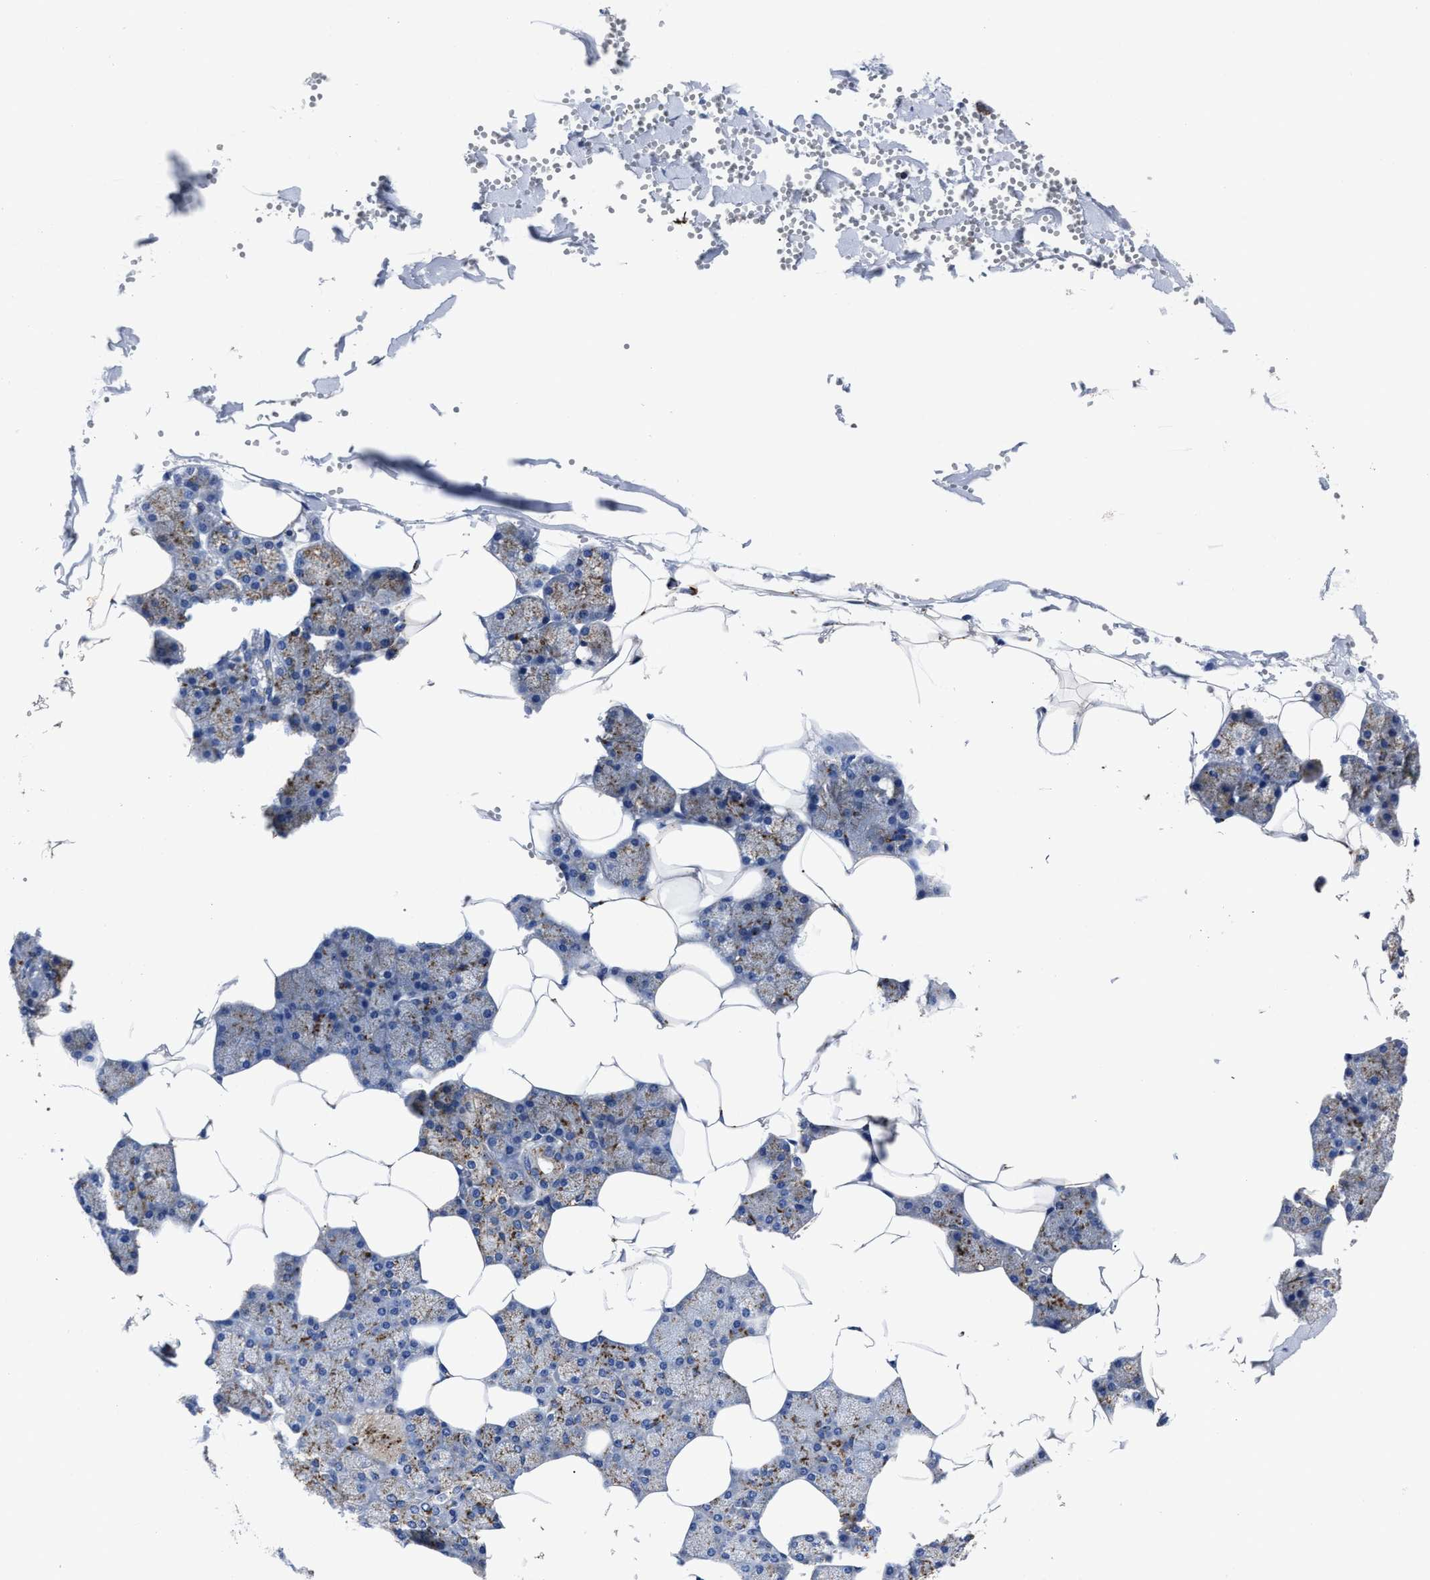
{"staining": {"intensity": "strong", "quantity": "25%-75%", "location": "cytoplasmic/membranous"}, "tissue": "salivary gland", "cell_type": "Glandular cells", "image_type": "normal", "snomed": [{"axis": "morphology", "description": "Normal tissue, NOS"}, {"axis": "topography", "description": "Salivary gland"}], "caption": "IHC photomicrograph of normal salivary gland: human salivary gland stained using immunohistochemistry shows high levels of strong protein expression localized specifically in the cytoplasmic/membranous of glandular cells, appearing as a cytoplasmic/membranous brown color.", "gene": "LAMTOR4", "patient": {"sex": "male", "age": 62}}